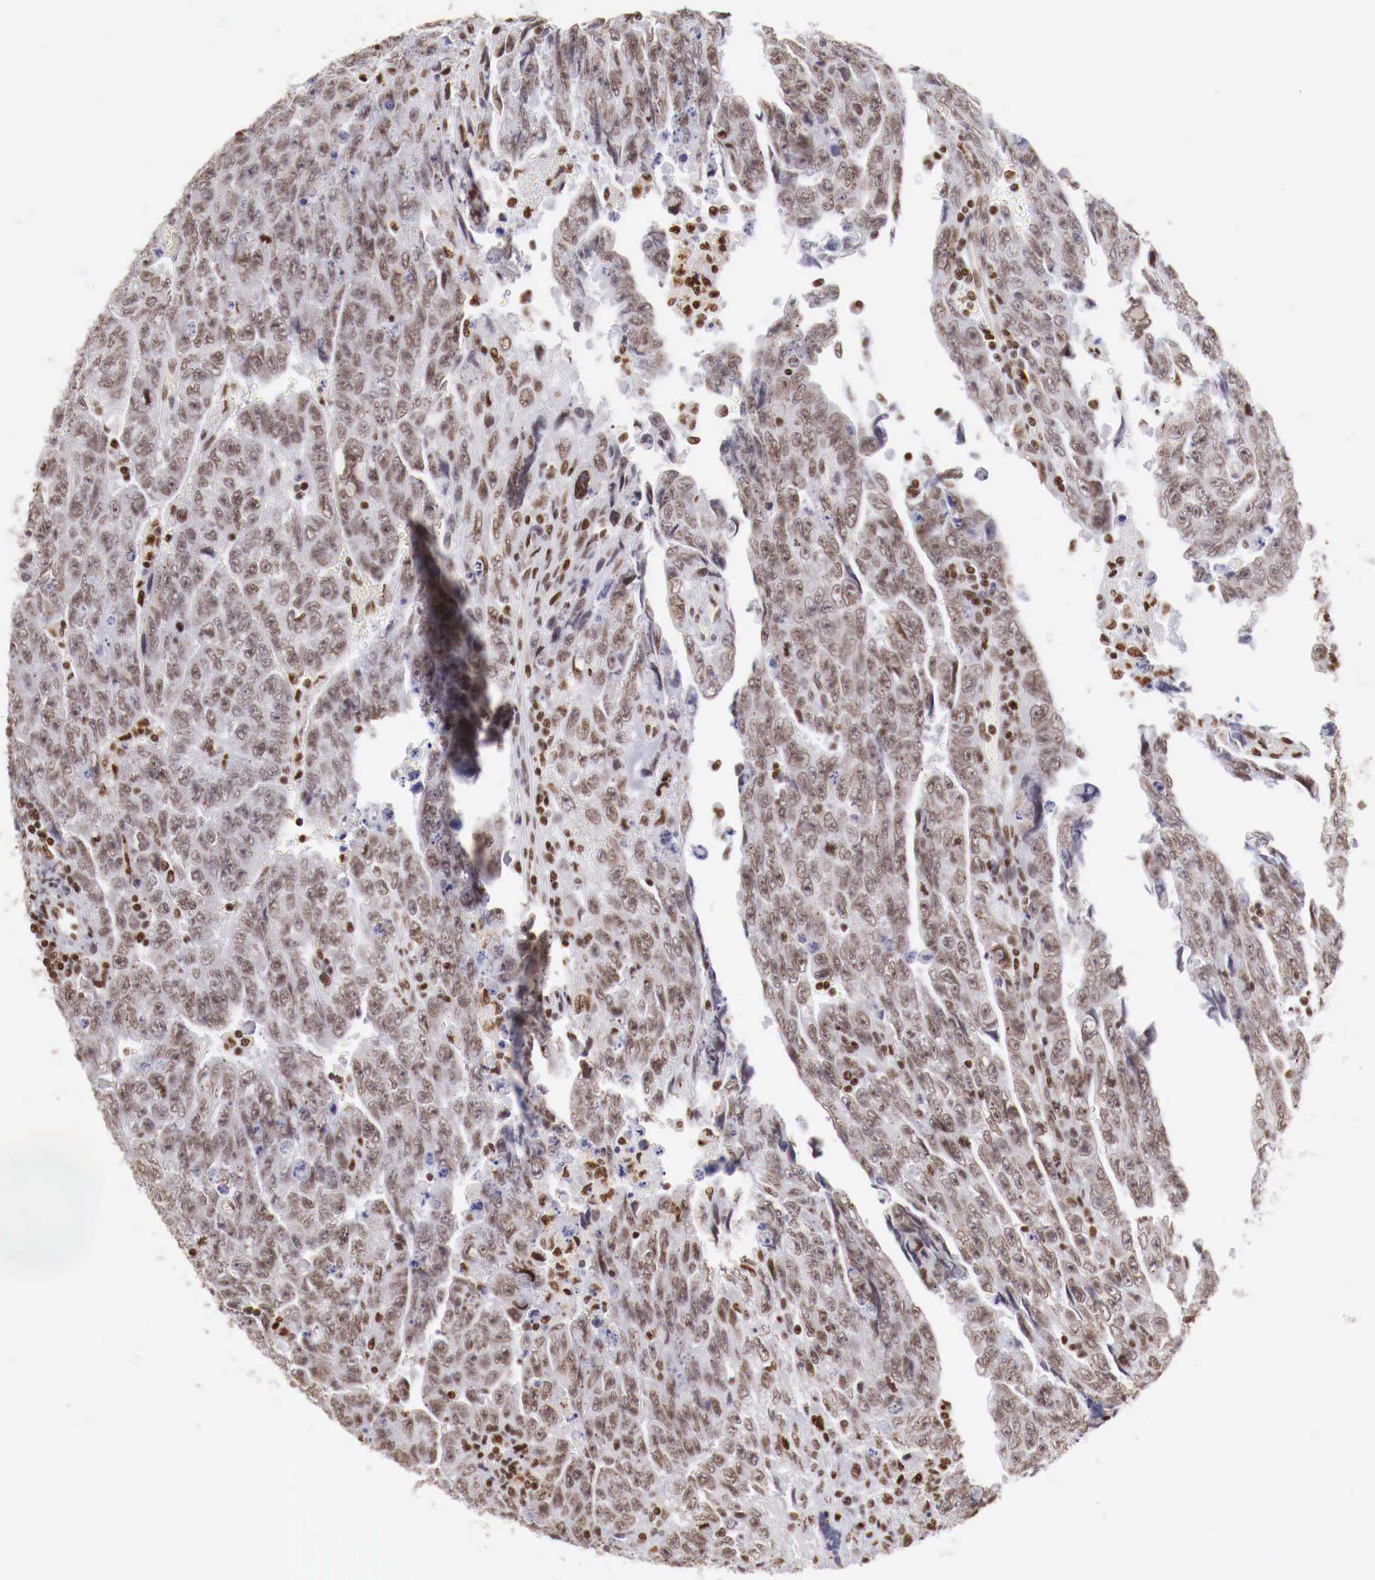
{"staining": {"intensity": "weak", "quantity": ">75%", "location": "nuclear"}, "tissue": "testis cancer", "cell_type": "Tumor cells", "image_type": "cancer", "snomed": [{"axis": "morphology", "description": "Carcinoma, Embryonal, NOS"}, {"axis": "topography", "description": "Testis"}], "caption": "A high-resolution histopathology image shows immunohistochemistry (IHC) staining of testis cancer (embryonal carcinoma), which exhibits weak nuclear expression in about >75% of tumor cells. (DAB (3,3'-diaminobenzidine) IHC with brightfield microscopy, high magnification).", "gene": "MAX", "patient": {"sex": "male", "age": 28}}